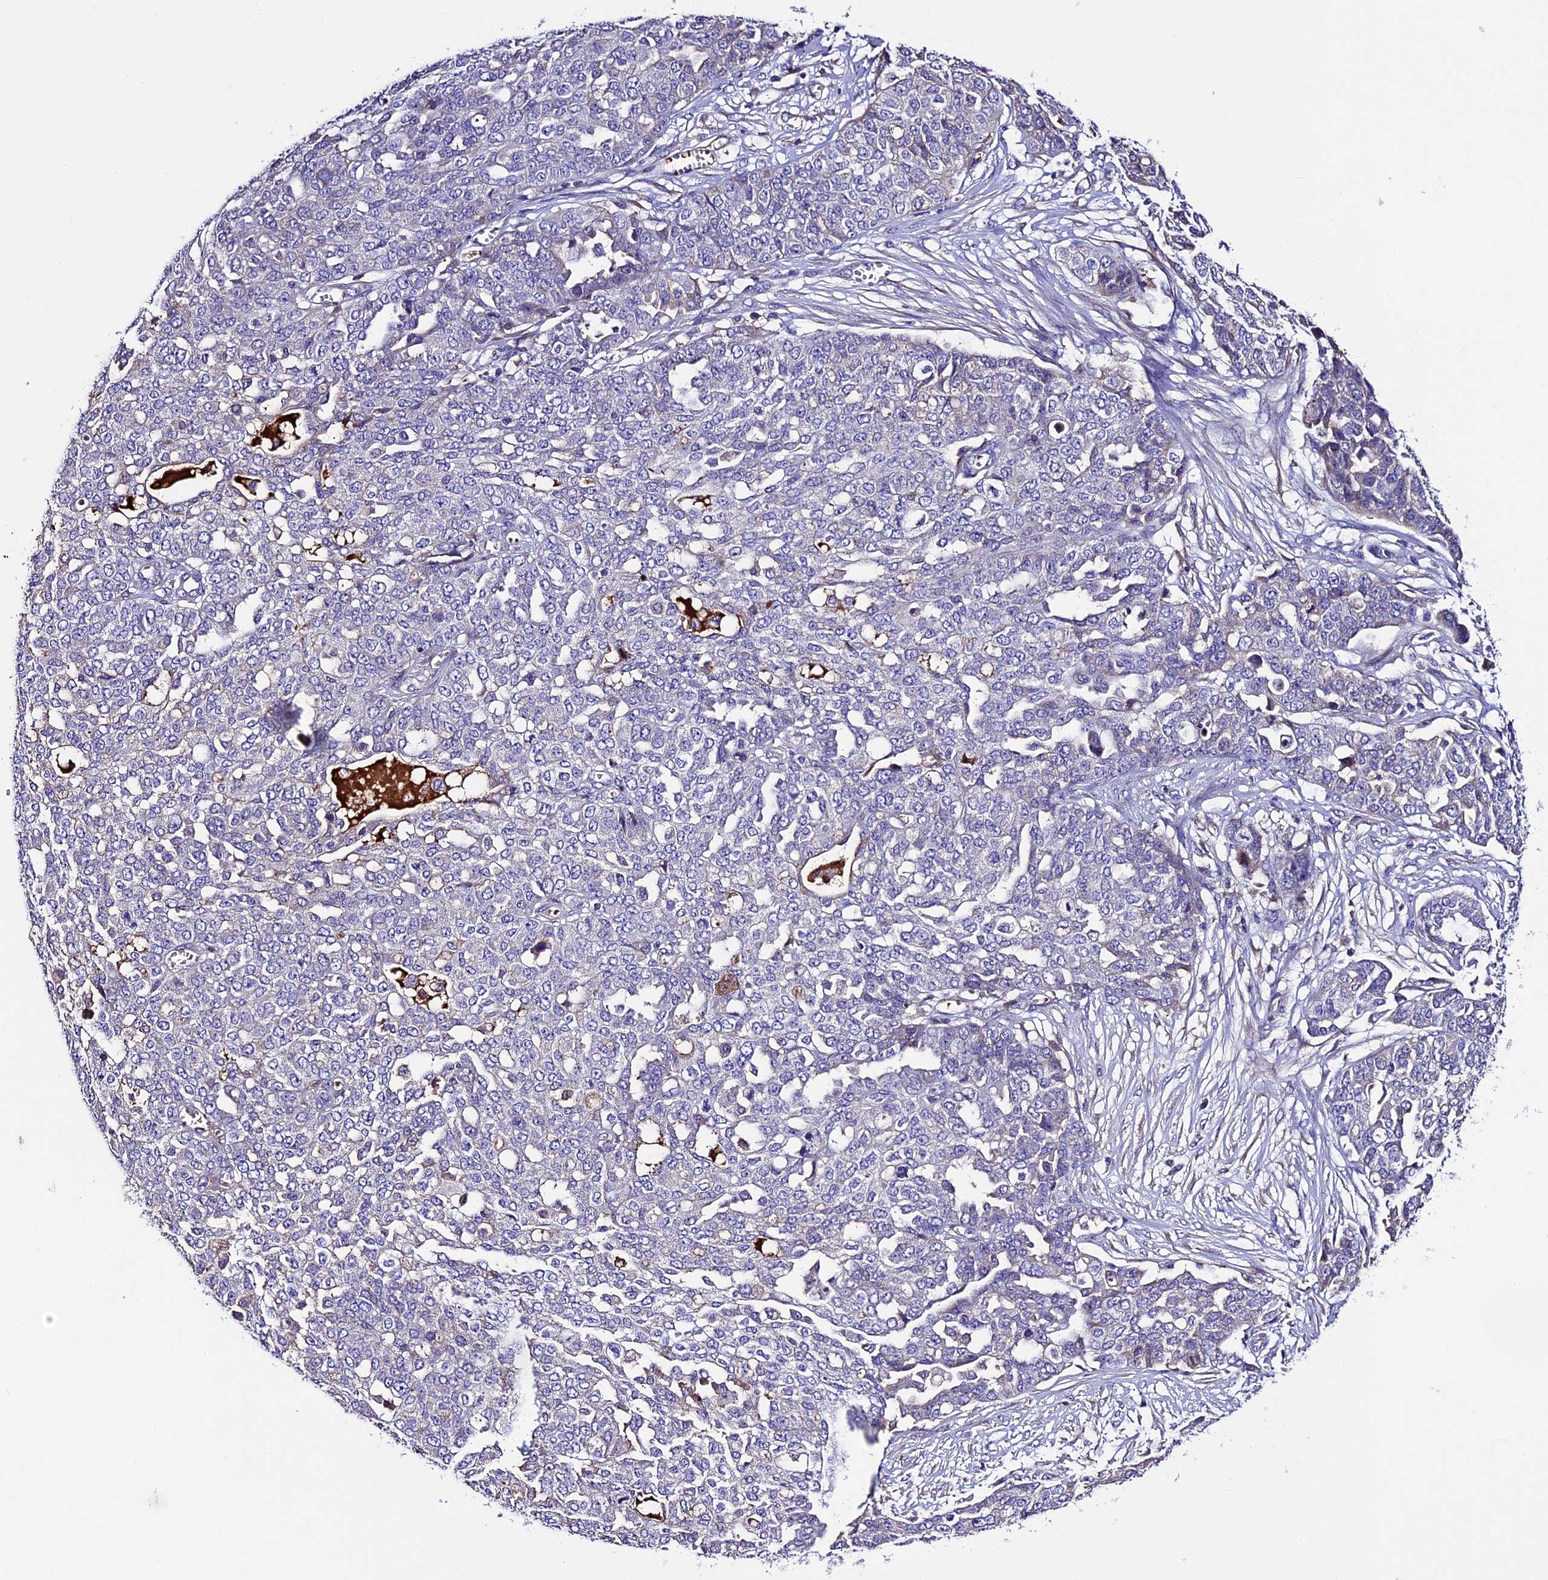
{"staining": {"intensity": "negative", "quantity": "none", "location": "none"}, "tissue": "ovarian cancer", "cell_type": "Tumor cells", "image_type": "cancer", "snomed": [{"axis": "morphology", "description": "Cystadenocarcinoma, serous, NOS"}, {"axis": "topography", "description": "Soft tissue"}, {"axis": "topography", "description": "Ovary"}], "caption": "The histopathology image displays no significant staining in tumor cells of serous cystadenocarcinoma (ovarian).", "gene": "TCP11L2", "patient": {"sex": "female", "age": 57}}